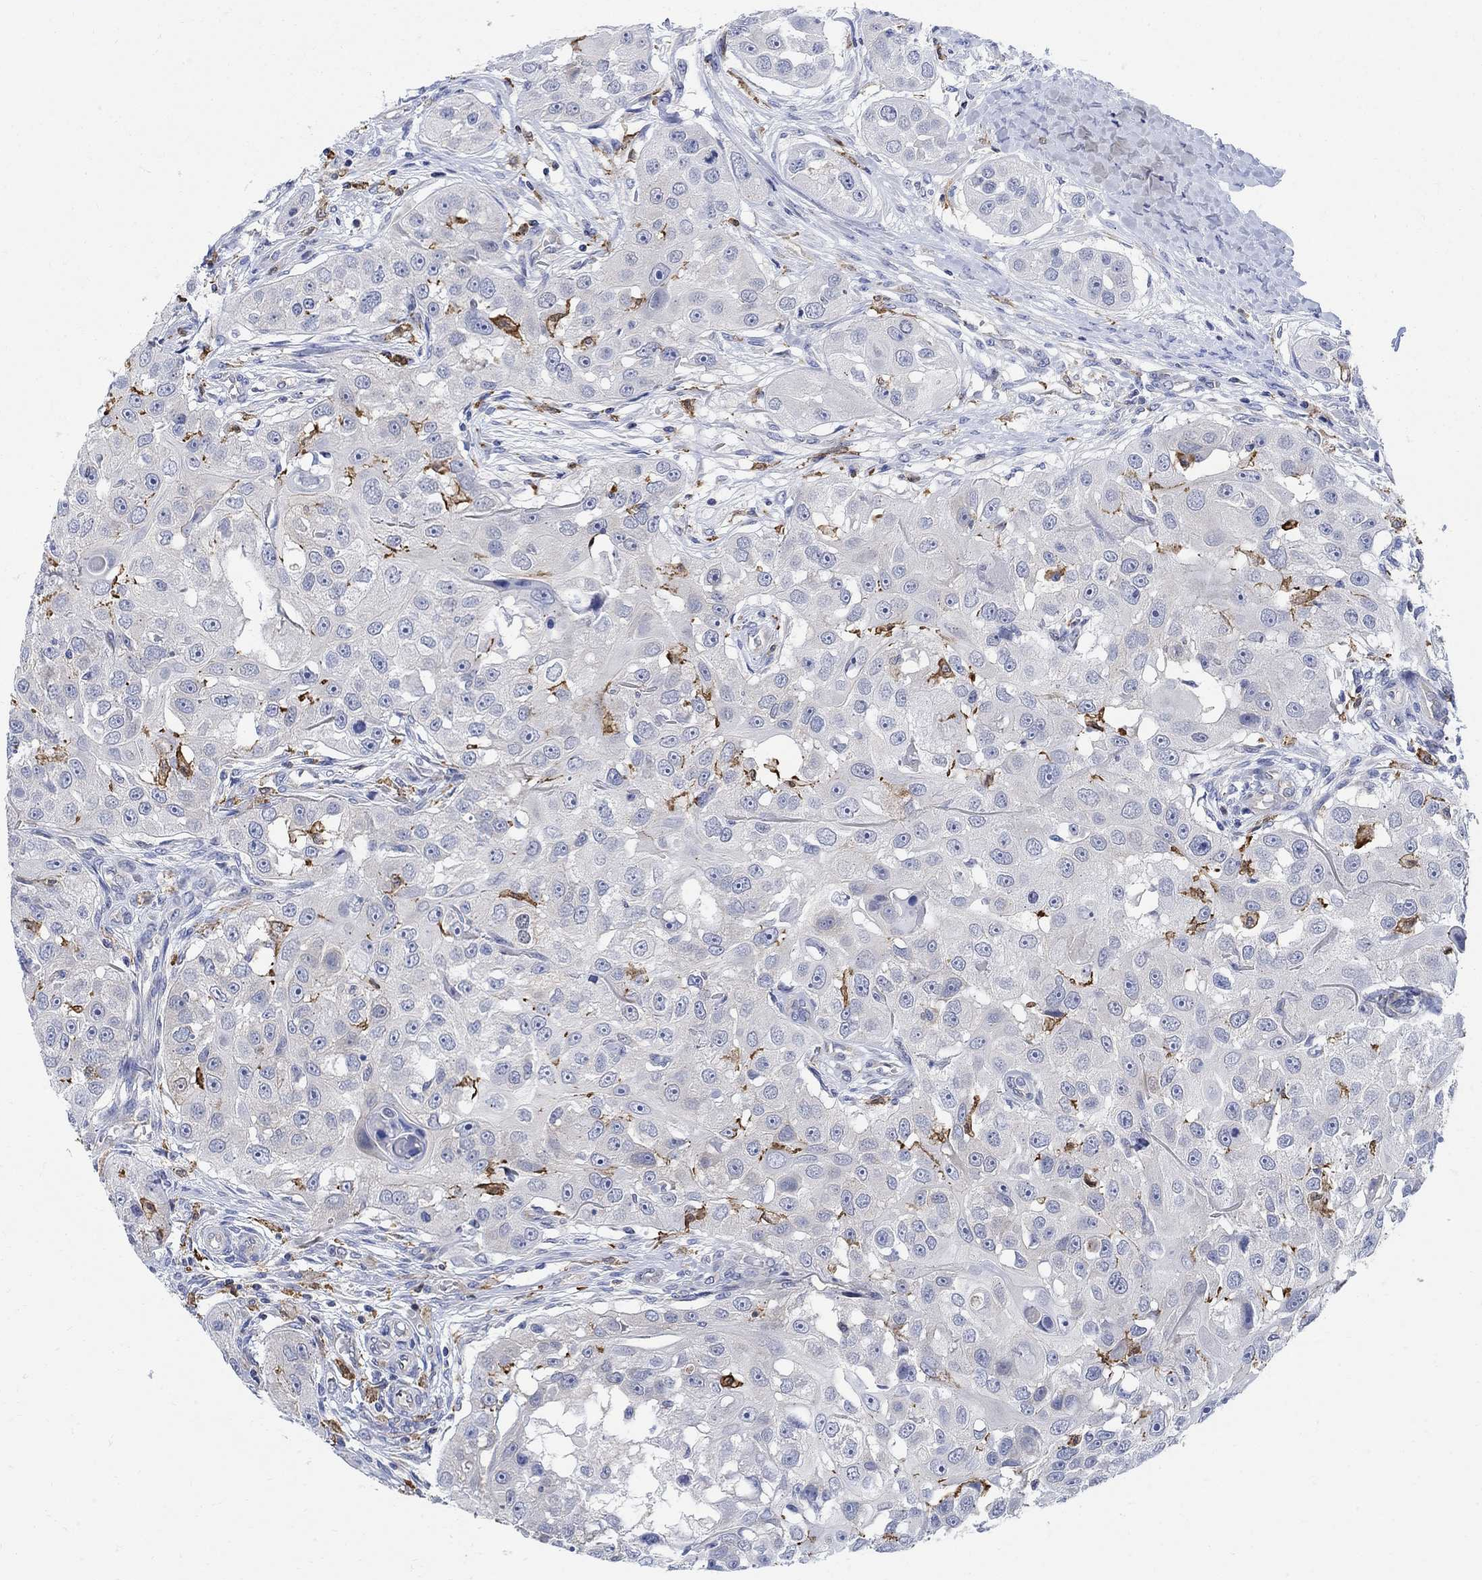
{"staining": {"intensity": "strong", "quantity": "<25%", "location": "cytoplasmic/membranous"}, "tissue": "head and neck cancer", "cell_type": "Tumor cells", "image_type": "cancer", "snomed": [{"axis": "morphology", "description": "Squamous cell carcinoma, NOS"}, {"axis": "topography", "description": "Head-Neck"}], "caption": "Immunohistochemical staining of human head and neck cancer (squamous cell carcinoma) demonstrates medium levels of strong cytoplasmic/membranous expression in about <25% of tumor cells. The protein of interest is shown in brown color, while the nuclei are stained blue.", "gene": "PHF21B", "patient": {"sex": "male", "age": 51}}